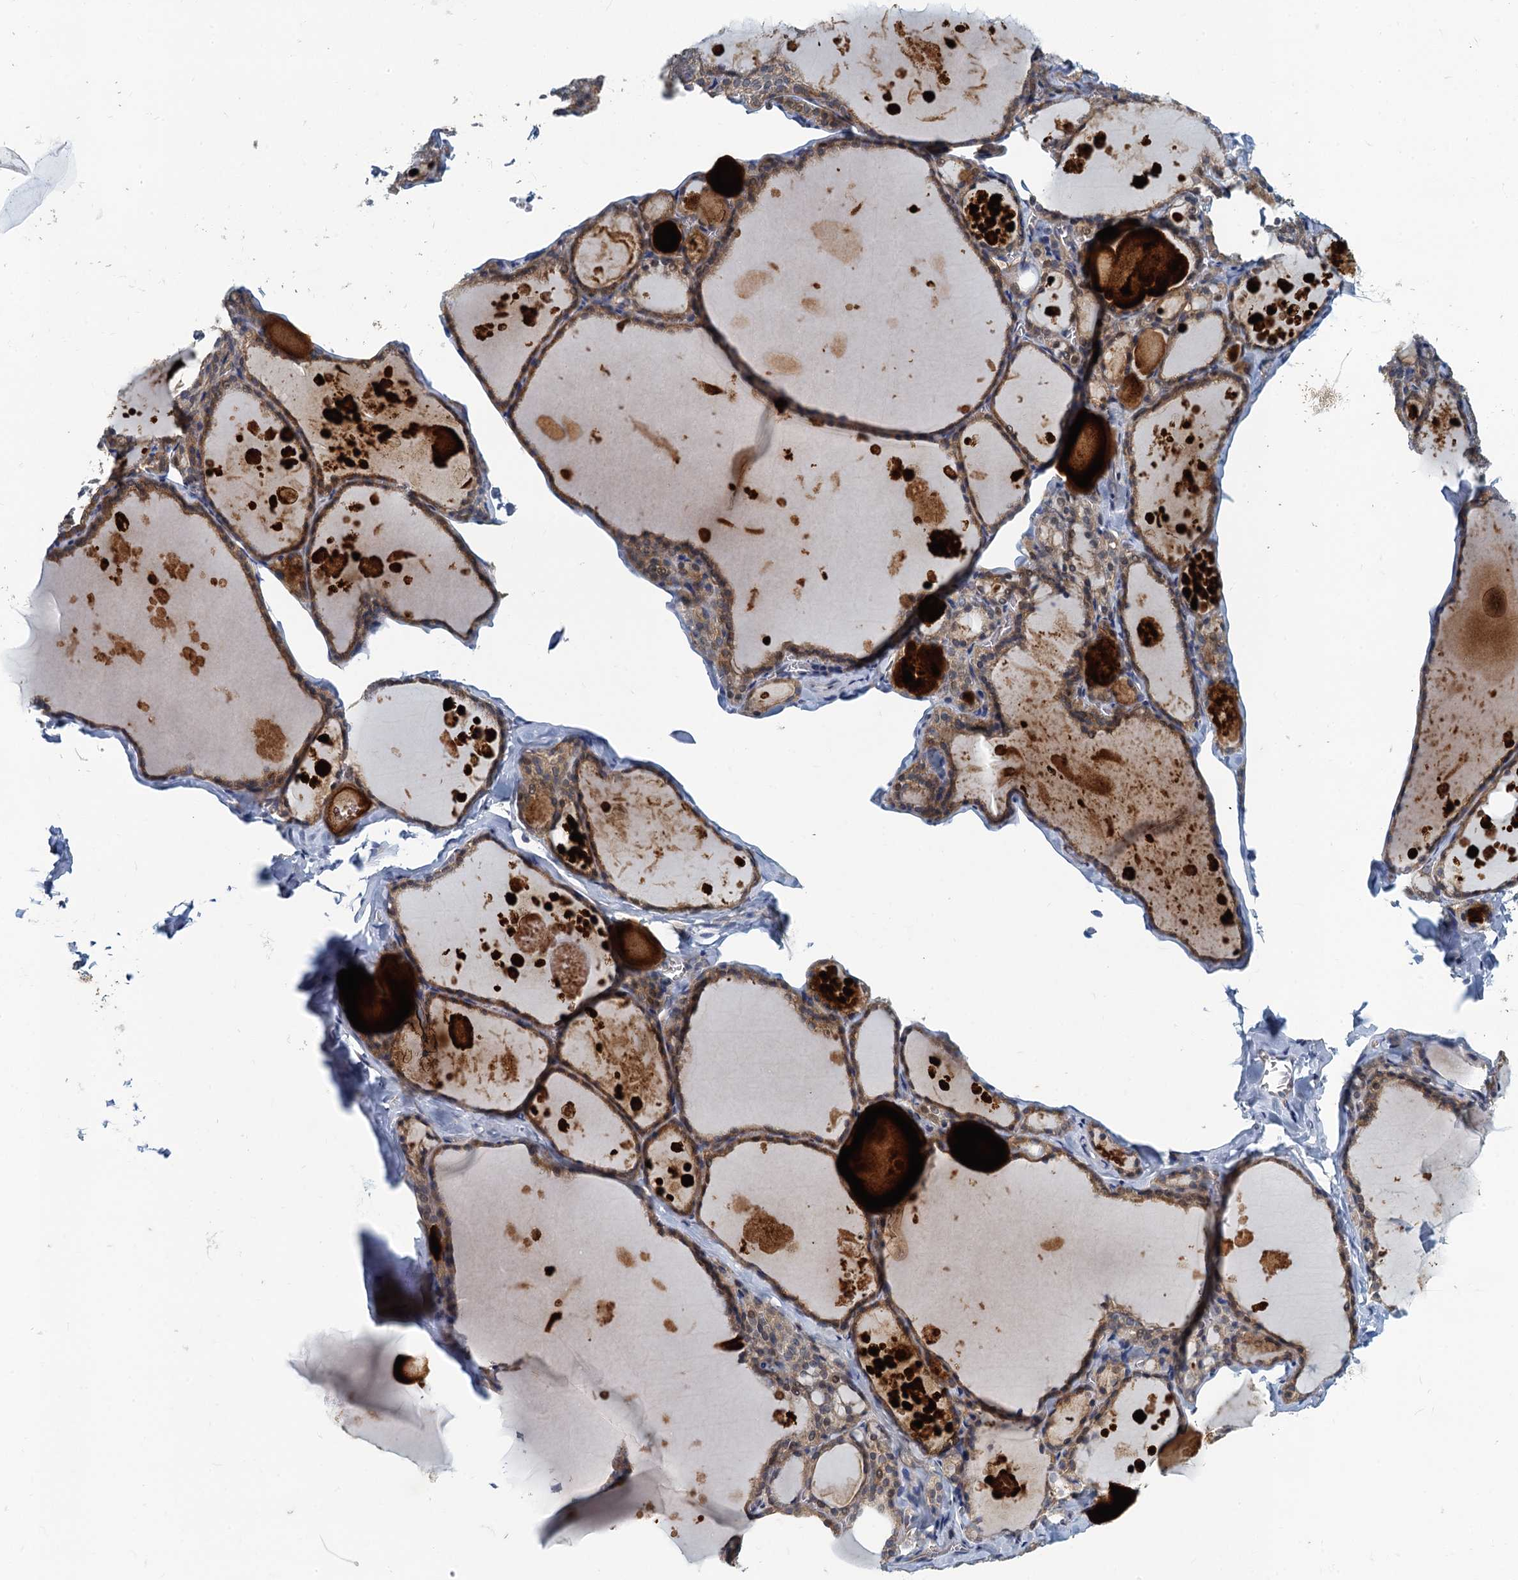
{"staining": {"intensity": "moderate", "quantity": ">75%", "location": "cytoplasmic/membranous"}, "tissue": "thyroid gland", "cell_type": "Glandular cells", "image_type": "normal", "snomed": [{"axis": "morphology", "description": "Normal tissue, NOS"}, {"axis": "topography", "description": "Thyroid gland"}], "caption": "Immunohistochemistry (IHC) micrograph of benign thyroid gland stained for a protein (brown), which exhibits medium levels of moderate cytoplasmic/membranous positivity in about >75% of glandular cells.", "gene": "NCKAP1L", "patient": {"sex": "male", "age": 56}}